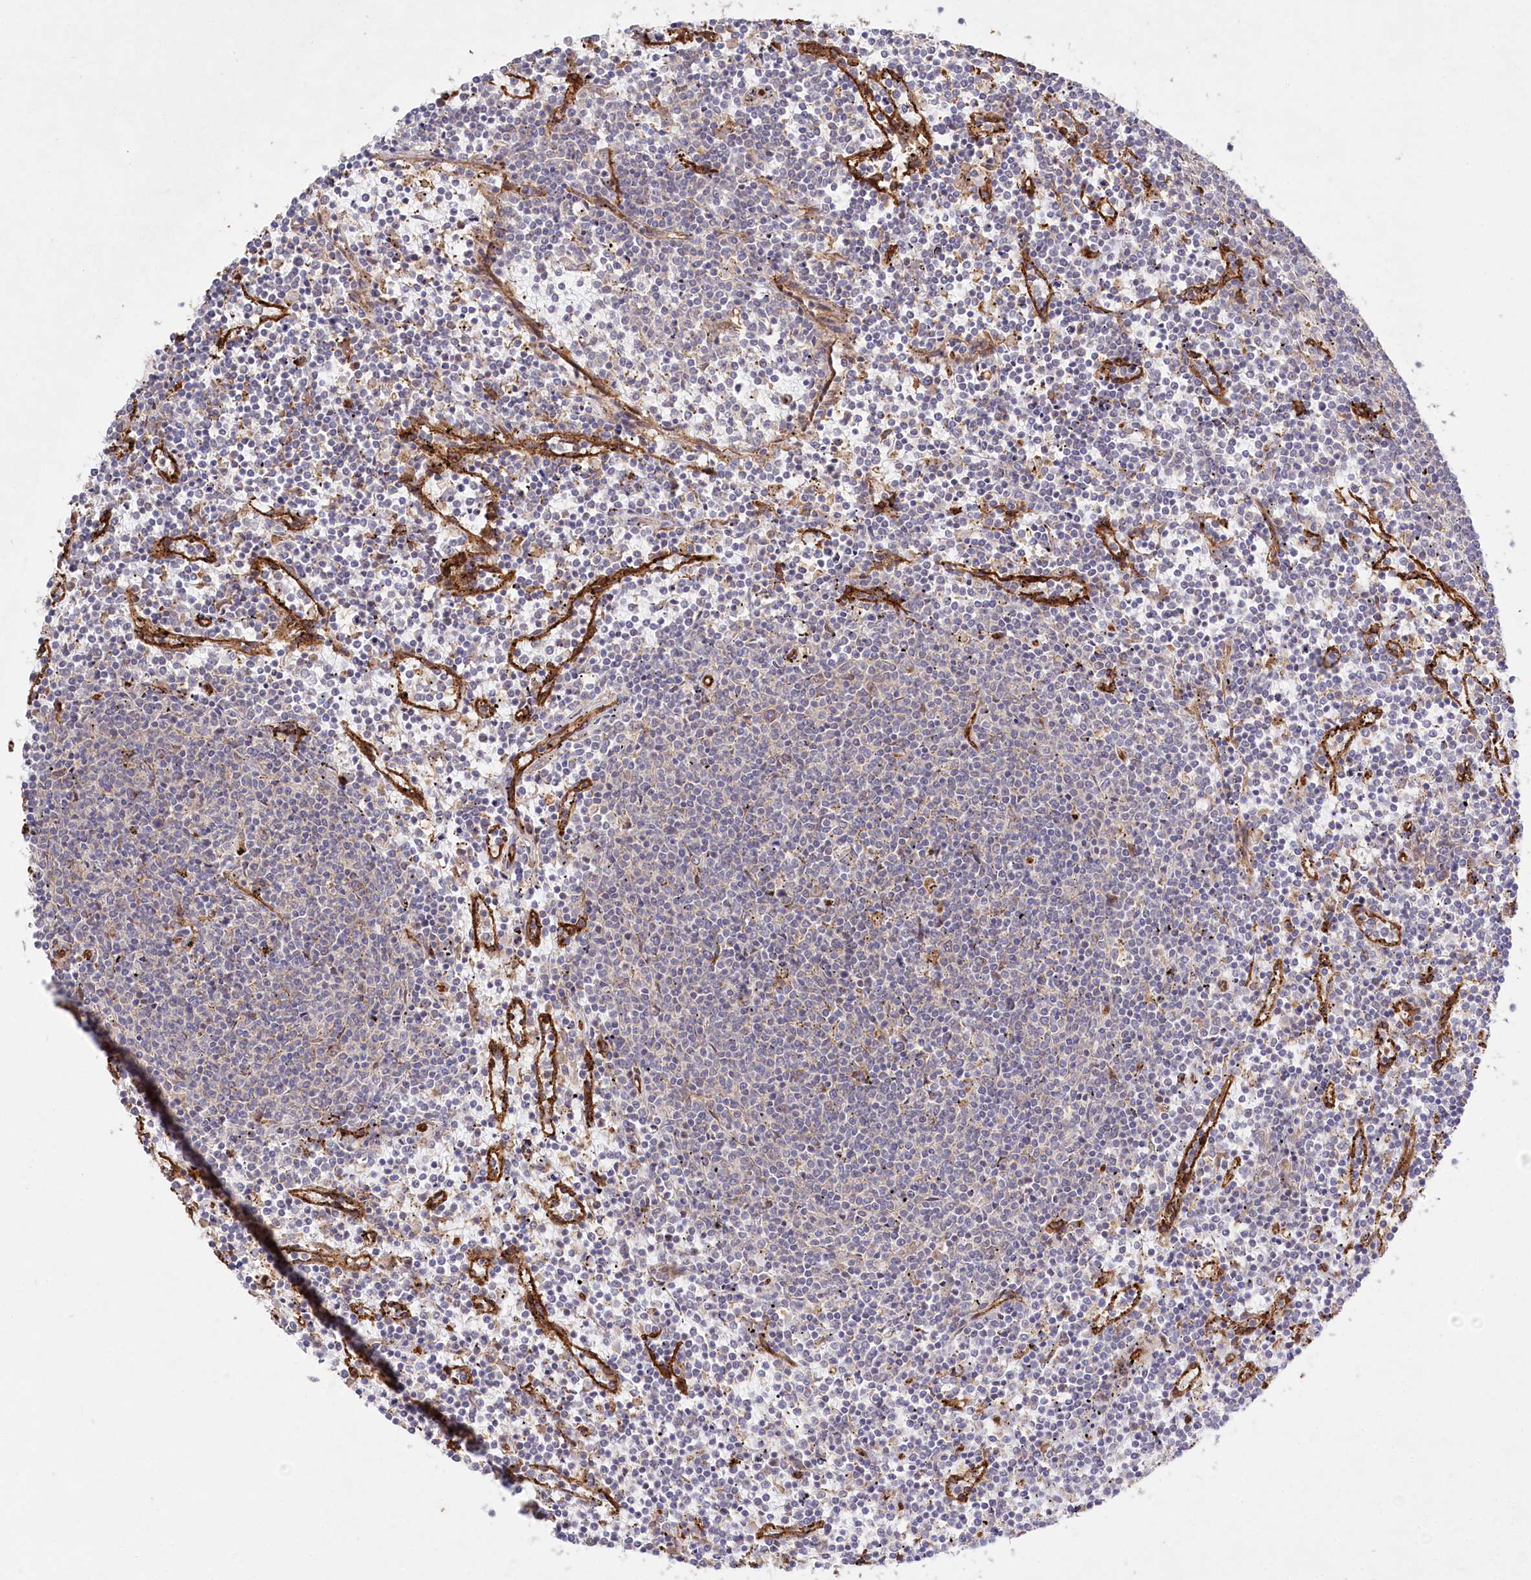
{"staining": {"intensity": "negative", "quantity": "none", "location": "none"}, "tissue": "lymphoma", "cell_type": "Tumor cells", "image_type": "cancer", "snomed": [{"axis": "morphology", "description": "Malignant lymphoma, non-Hodgkin's type, Low grade"}, {"axis": "topography", "description": "Spleen"}], "caption": "Immunohistochemistry micrograph of human lymphoma stained for a protein (brown), which demonstrates no expression in tumor cells. Brightfield microscopy of IHC stained with DAB (3,3'-diaminobenzidine) (brown) and hematoxylin (blue), captured at high magnification.", "gene": "MTPAP", "patient": {"sex": "female", "age": 50}}